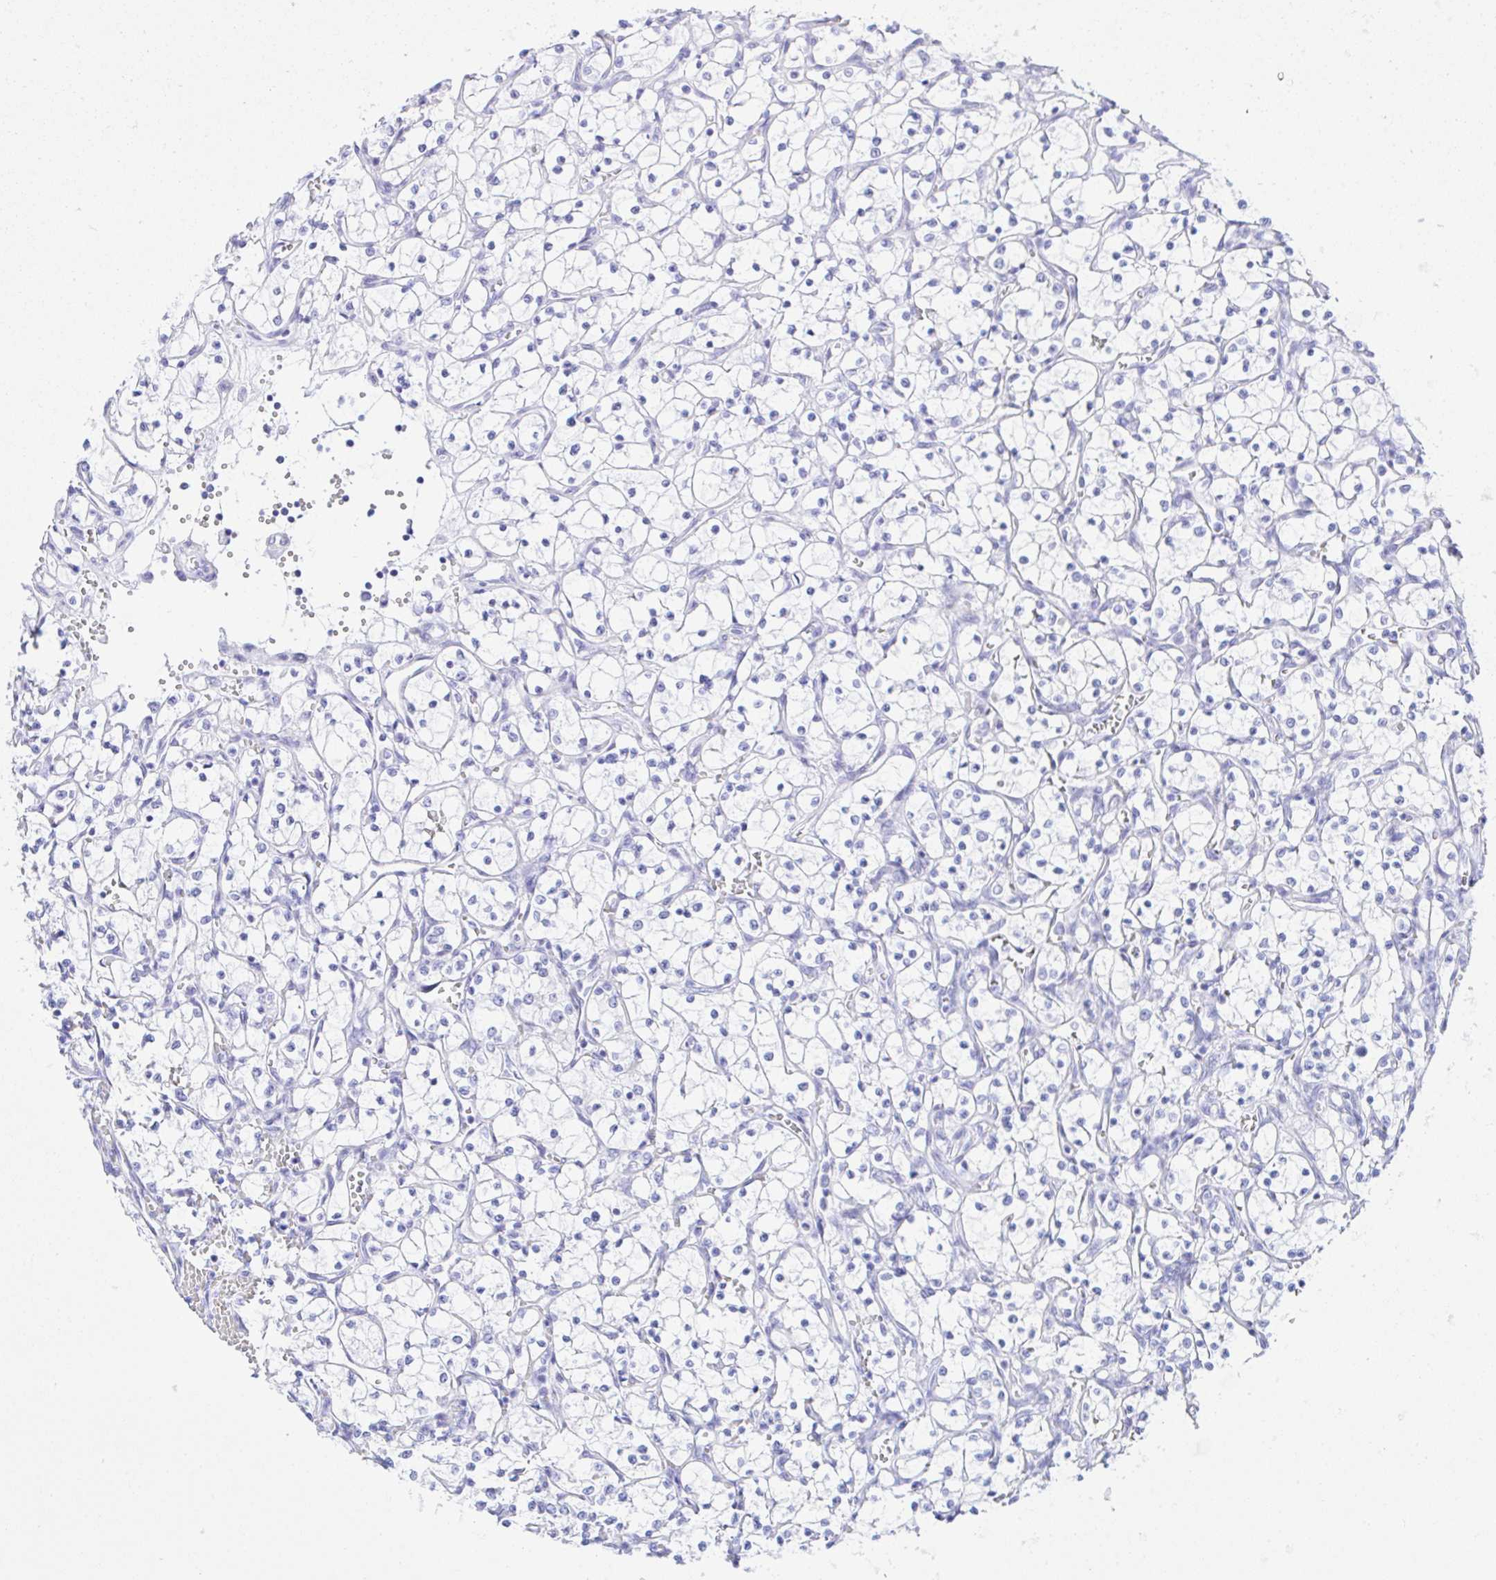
{"staining": {"intensity": "negative", "quantity": "none", "location": "none"}, "tissue": "renal cancer", "cell_type": "Tumor cells", "image_type": "cancer", "snomed": [{"axis": "morphology", "description": "Adenocarcinoma, NOS"}, {"axis": "topography", "description": "Kidney"}], "caption": "DAB immunohistochemical staining of human renal cancer (adenocarcinoma) displays no significant expression in tumor cells. (Brightfield microscopy of DAB (3,3'-diaminobenzidine) immunohistochemistry at high magnification).", "gene": "SELENOV", "patient": {"sex": "female", "age": 69}}